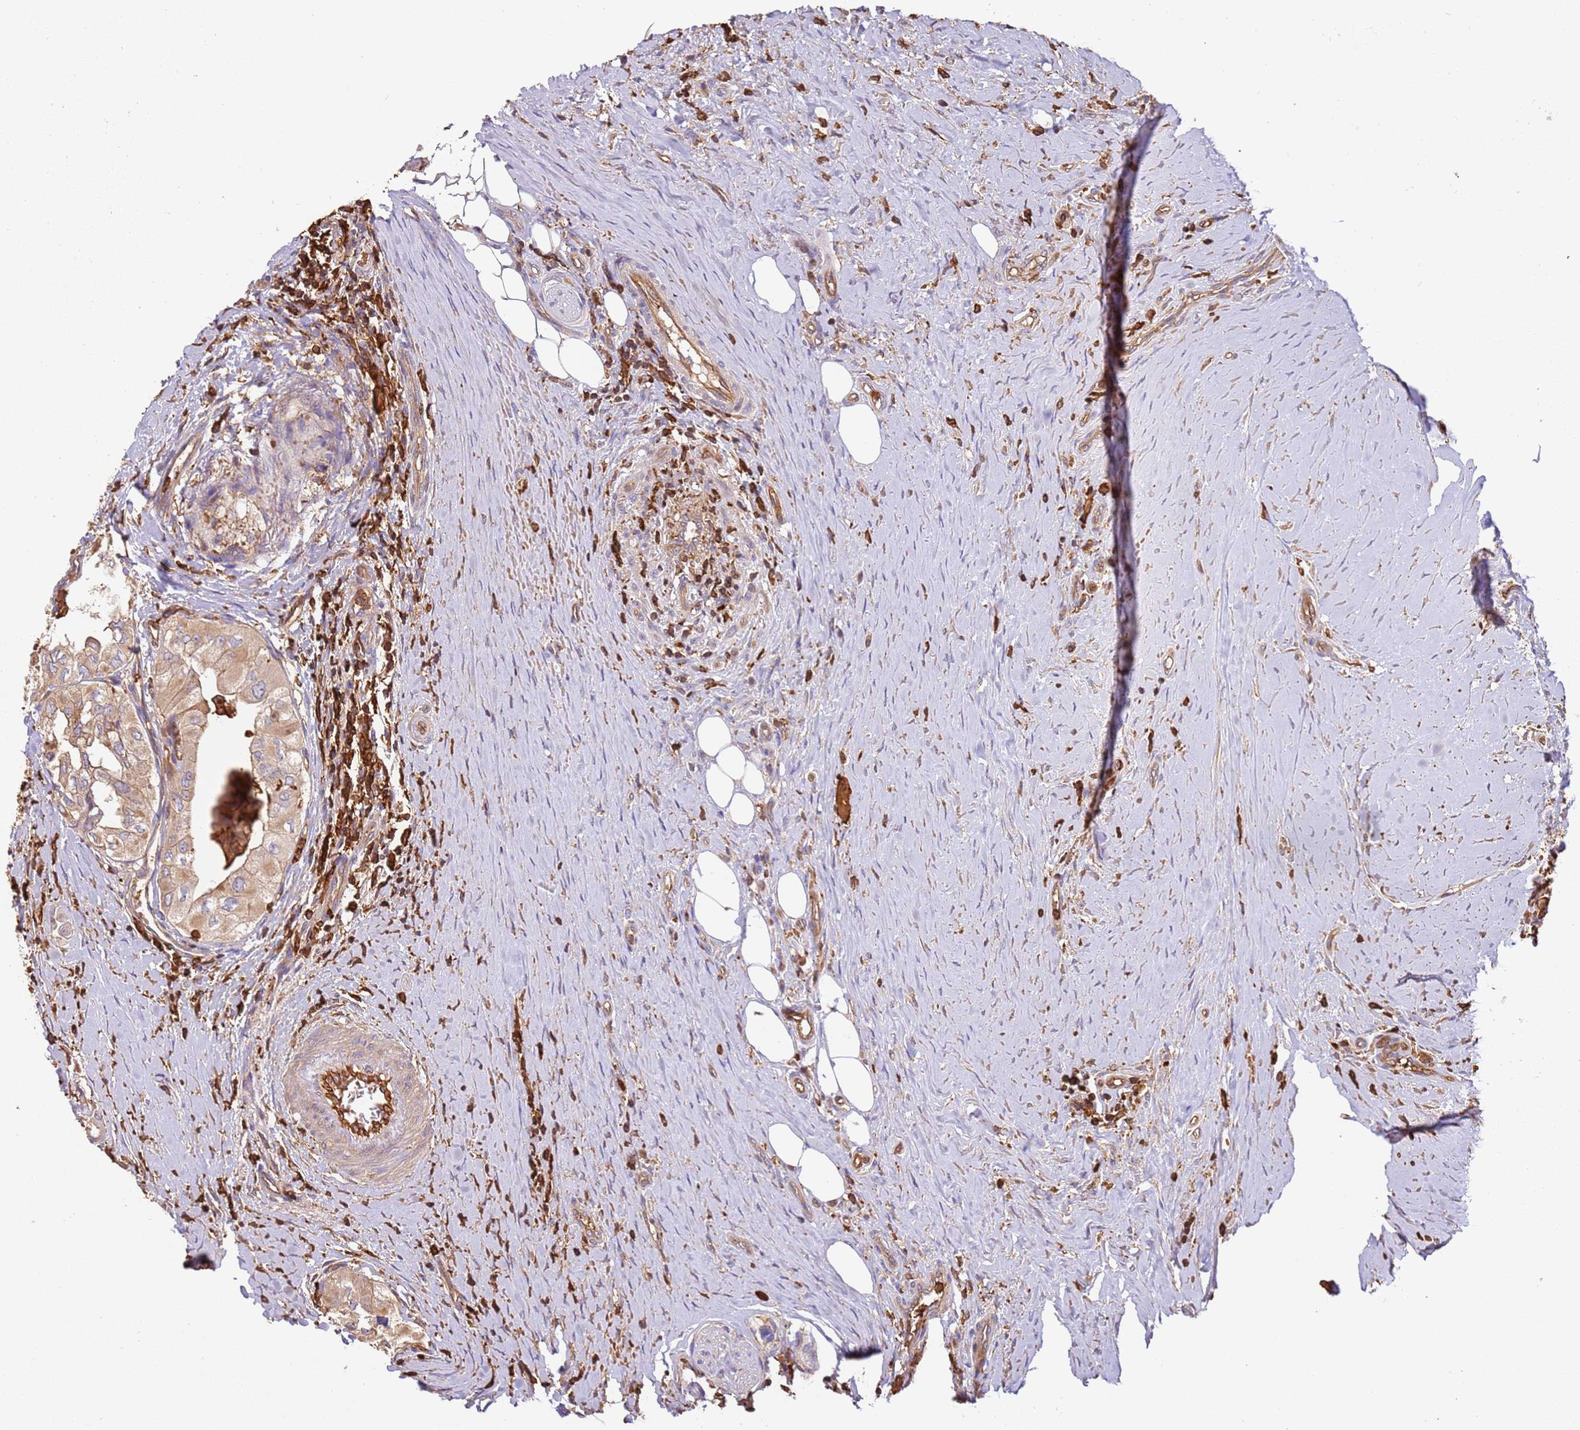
{"staining": {"intensity": "moderate", "quantity": ">75%", "location": "cytoplasmic/membranous"}, "tissue": "thyroid cancer", "cell_type": "Tumor cells", "image_type": "cancer", "snomed": [{"axis": "morphology", "description": "Papillary adenocarcinoma, NOS"}, {"axis": "topography", "description": "Thyroid gland"}], "caption": "Human thyroid cancer stained for a protein (brown) displays moderate cytoplasmic/membranous positive positivity in about >75% of tumor cells.", "gene": "OR6P1", "patient": {"sex": "female", "age": 59}}